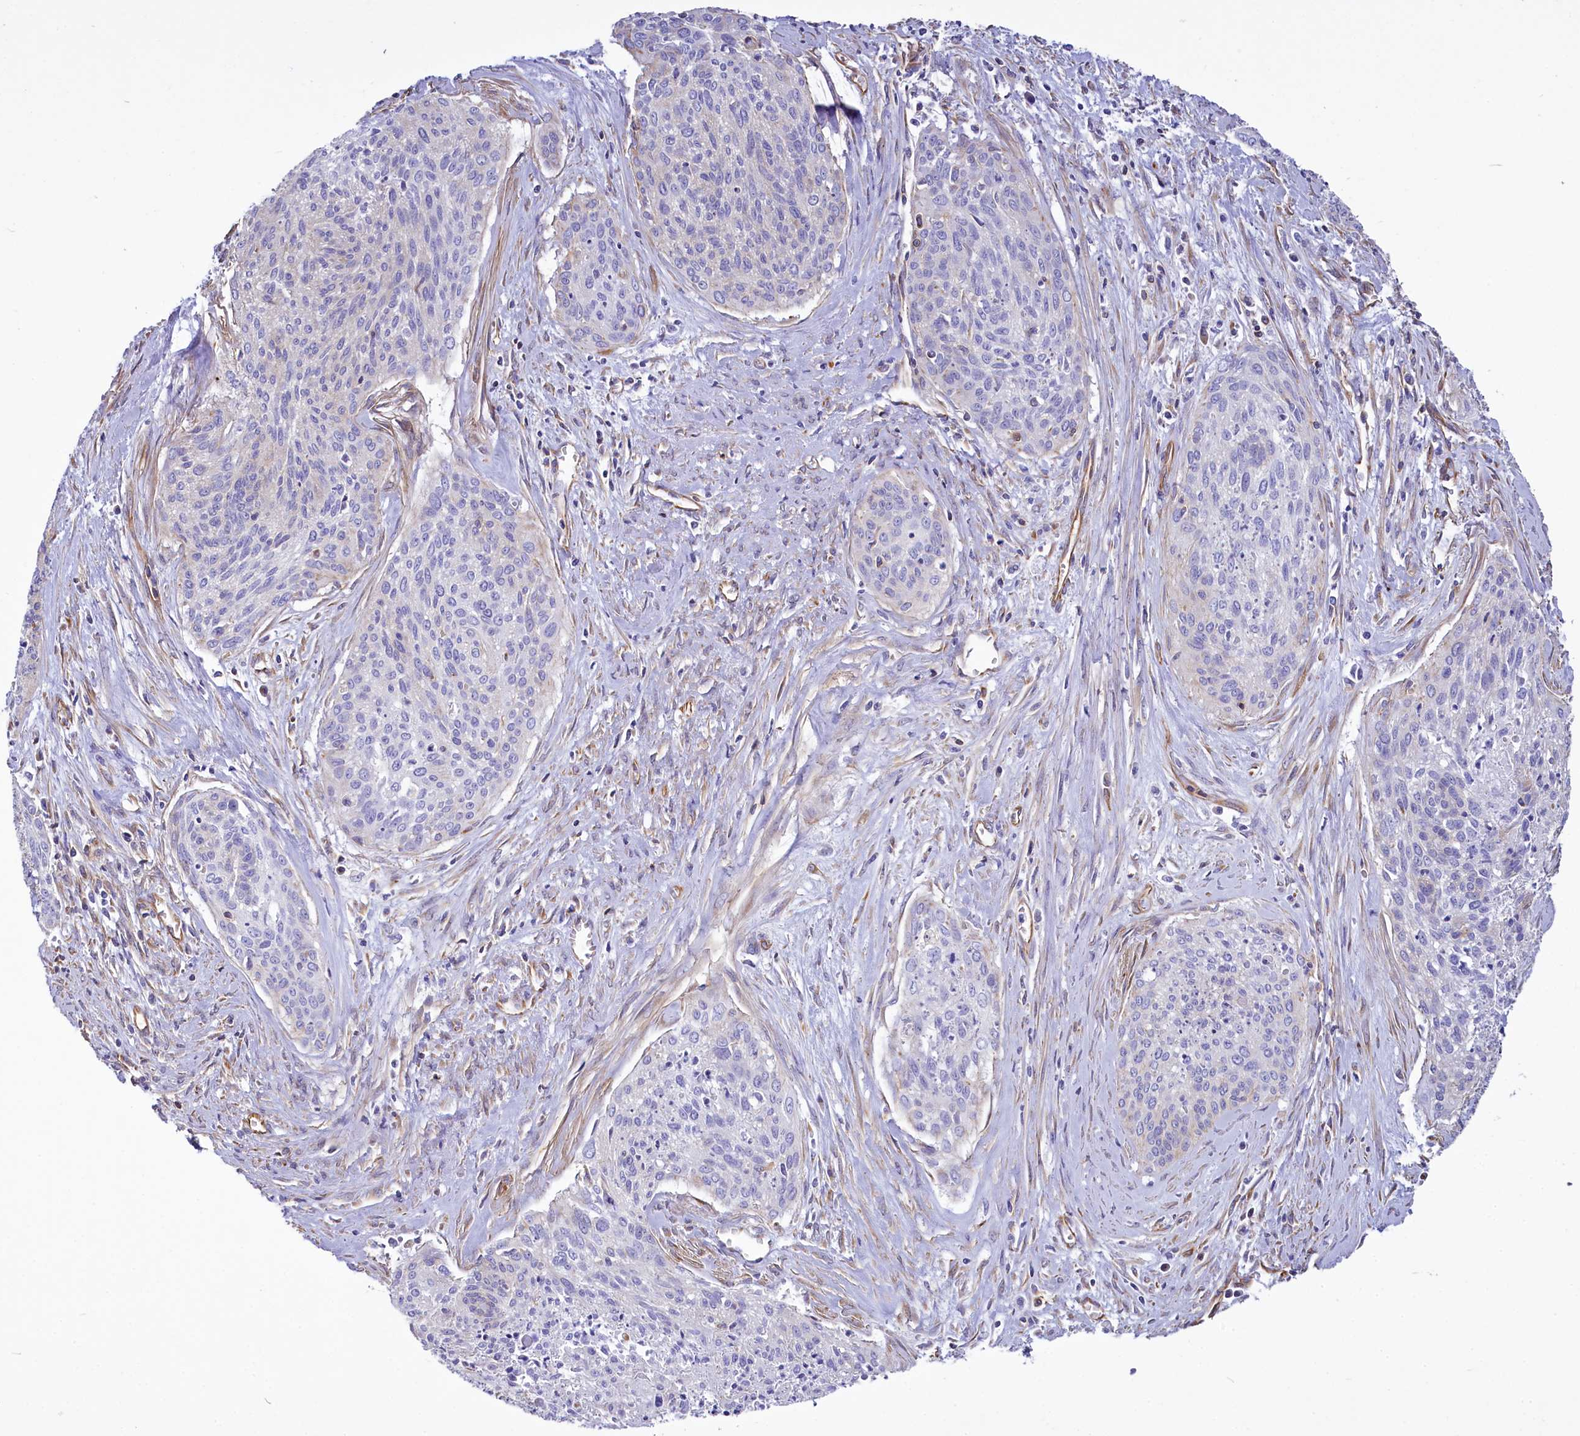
{"staining": {"intensity": "negative", "quantity": "none", "location": "none"}, "tissue": "cervical cancer", "cell_type": "Tumor cells", "image_type": "cancer", "snomed": [{"axis": "morphology", "description": "Squamous cell carcinoma, NOS"}, {"axis": "topography", "description": "Cervix"}], "caption": "The image exhibits no staining of tumor cells in cervical squamous cell carcinoma.", "gene": "CD99", "patient": {"sex": "female", "age": 55}}